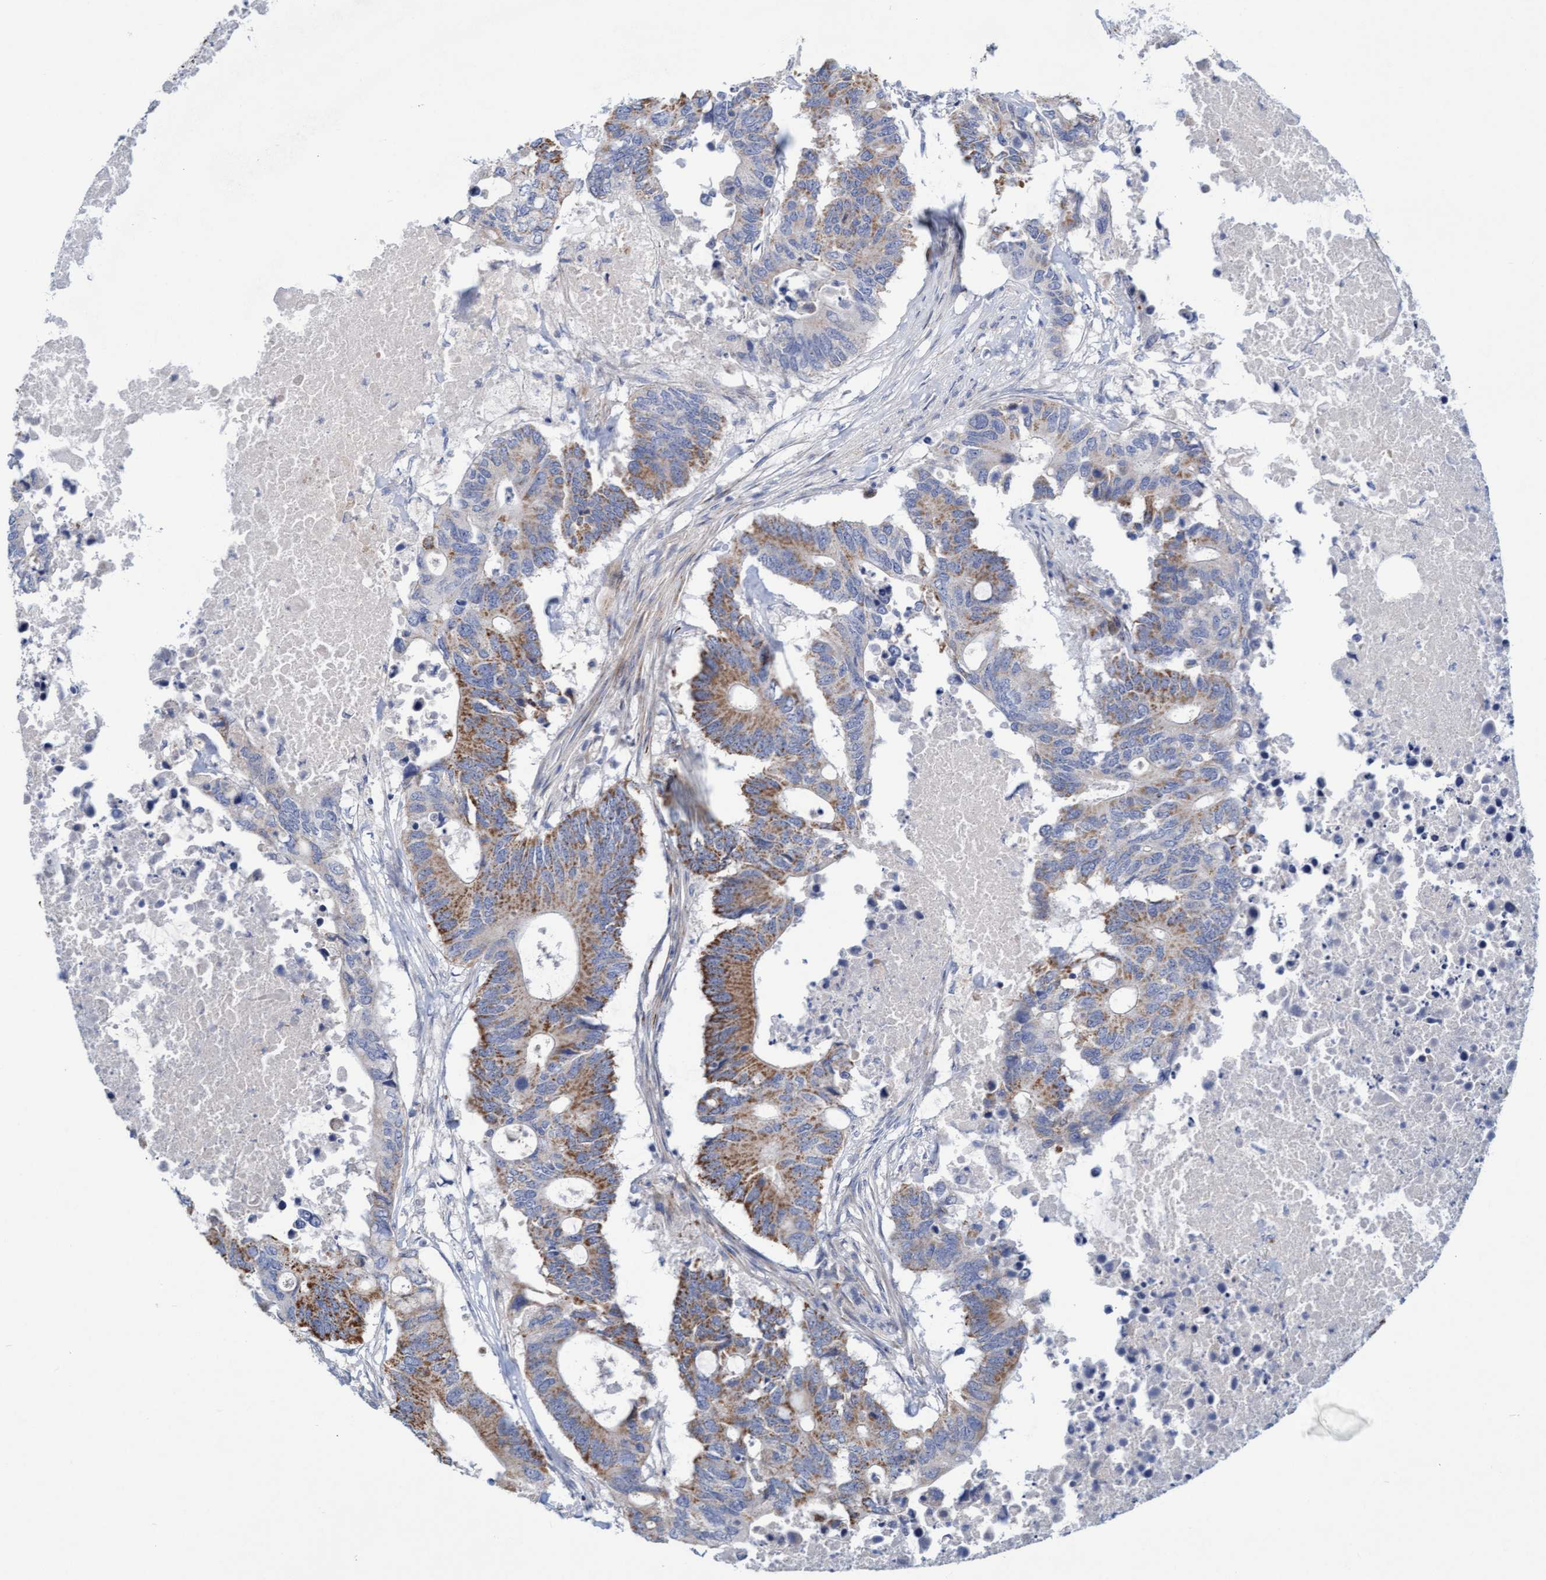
{"staining": {"intensity": "moderate", "quantity": "25%-75%", "location": "cytoplasmic/membranous"}, "tissue": "colorectal cancer", "cell_type": "Tumor cells", "image_type": "cancer", "snomed": [{"axis": "morphology", "description": "Adenocarcinoma, NOS"}, {"axis": "topography", "description": "Colon"}], "caption": "Immunohistochemical staining of adenocarcinoma (colorectal) shows medium levels of moderate cytoplasmic/membranous positivity in approximately 25%-75% of tumor cells. The staining was performed using DAB (3,3'-diaminobenzidine), with brown indicating positive protein expression. Nuclei are stained blue with hematoxylin.", "gene": "POLG2", "patient": {"sex": "male", "age": 71}}